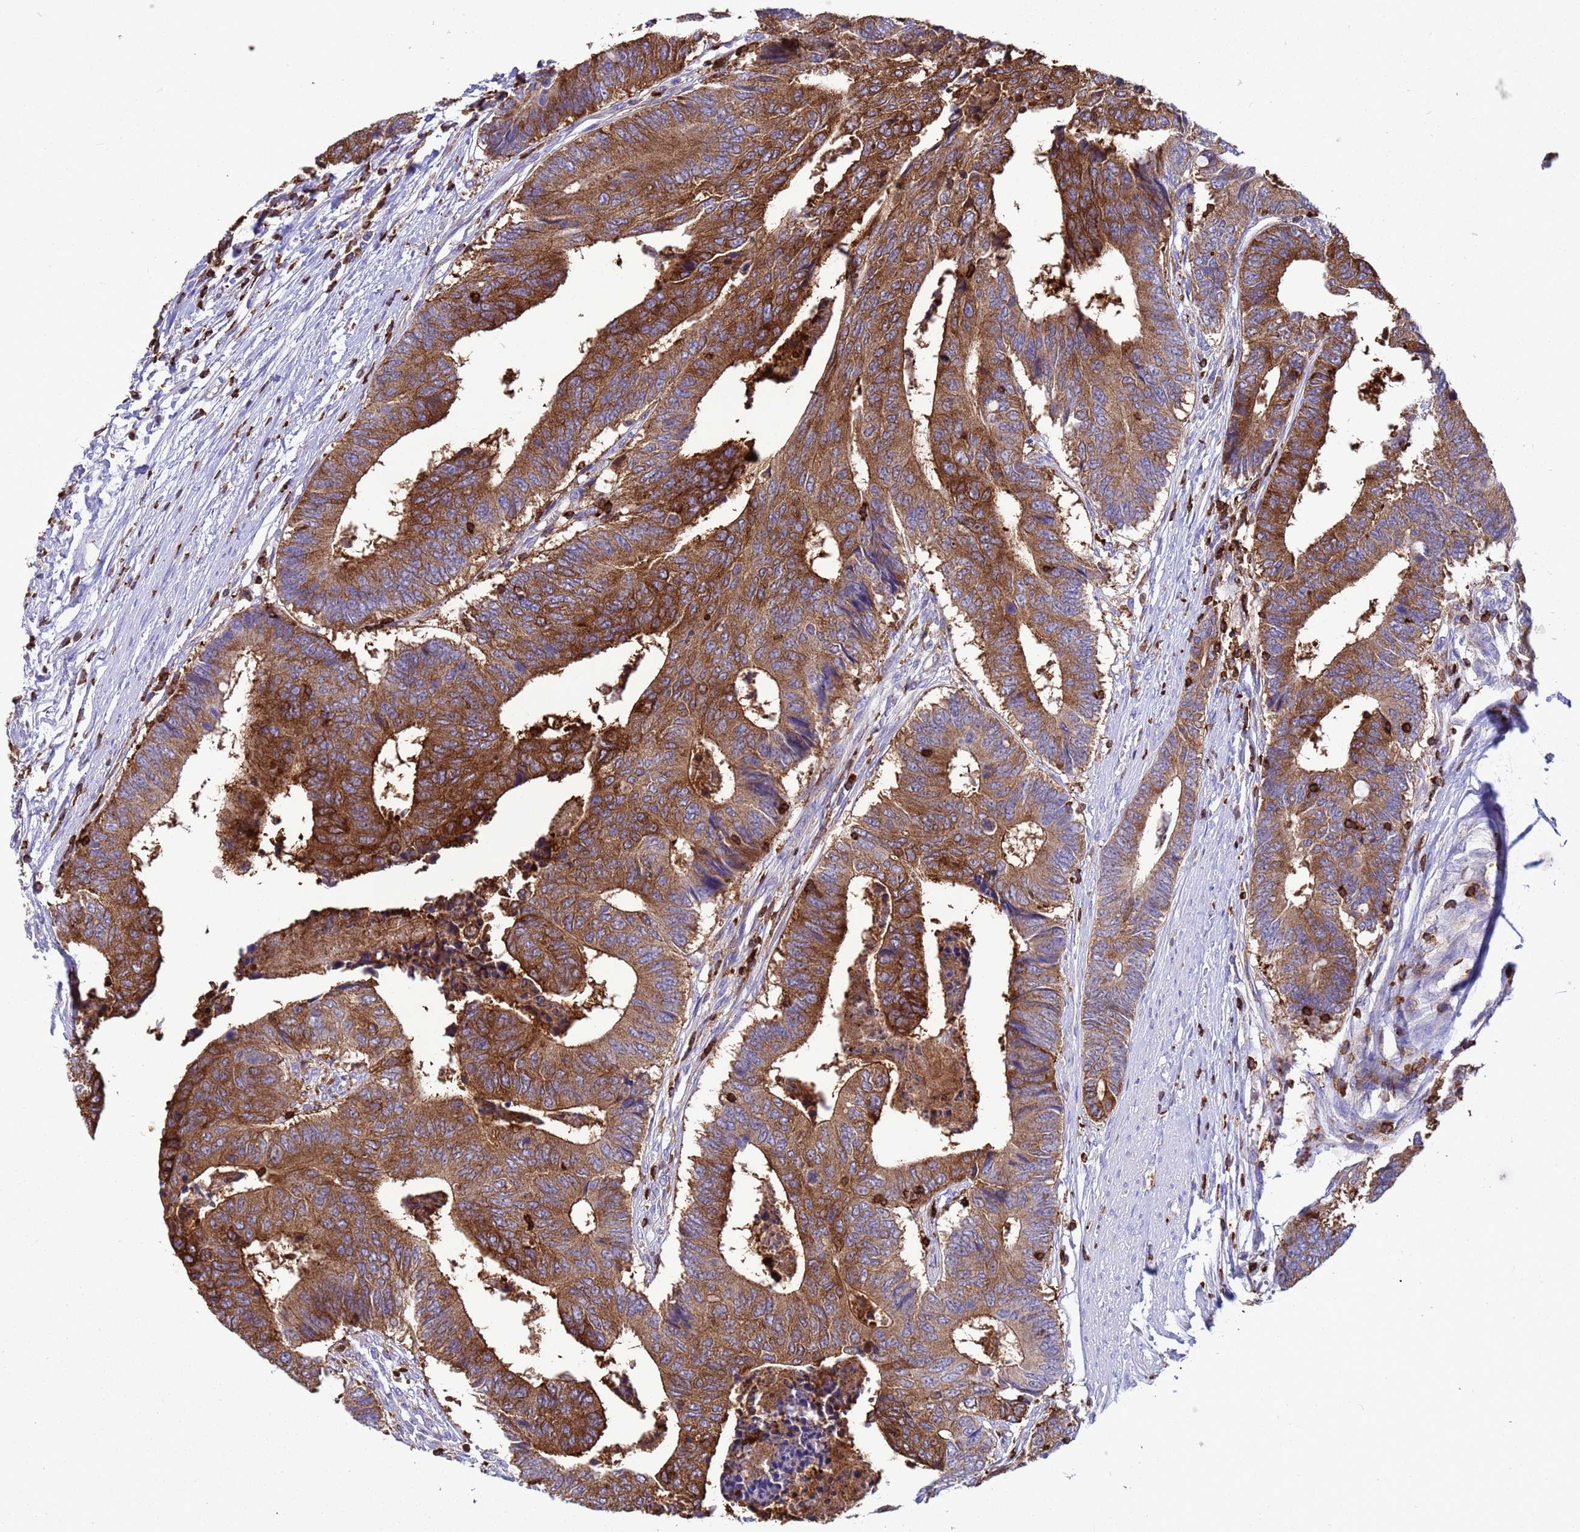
{"staining": {"intensity": "strong", "quantity": ">75%", "location": "cytoplasmic/membranous"}, "tissue": "colorectal cancer", "cell_type": "Tumor cells", "image_type": "cancer", "snomed": [{"axis": "morphology", "description": "Adenocarcinoma, NOS"}, {"axis": "topography", "description": "Rectum"}], "caption": "The photomicrograph displays immunohistochemical staining of colorectal cancer. There is strong cytoplasmic/membranous staining is present in about >75% of tumor cells. Using DAB (3,3'-diaminobenzidine) (brown) and hematoxylin (blue) stains, captured at high magnification using brightfield microscopy.", "gene": "EZR", "patient": {"sex": "male", "age": 84}}